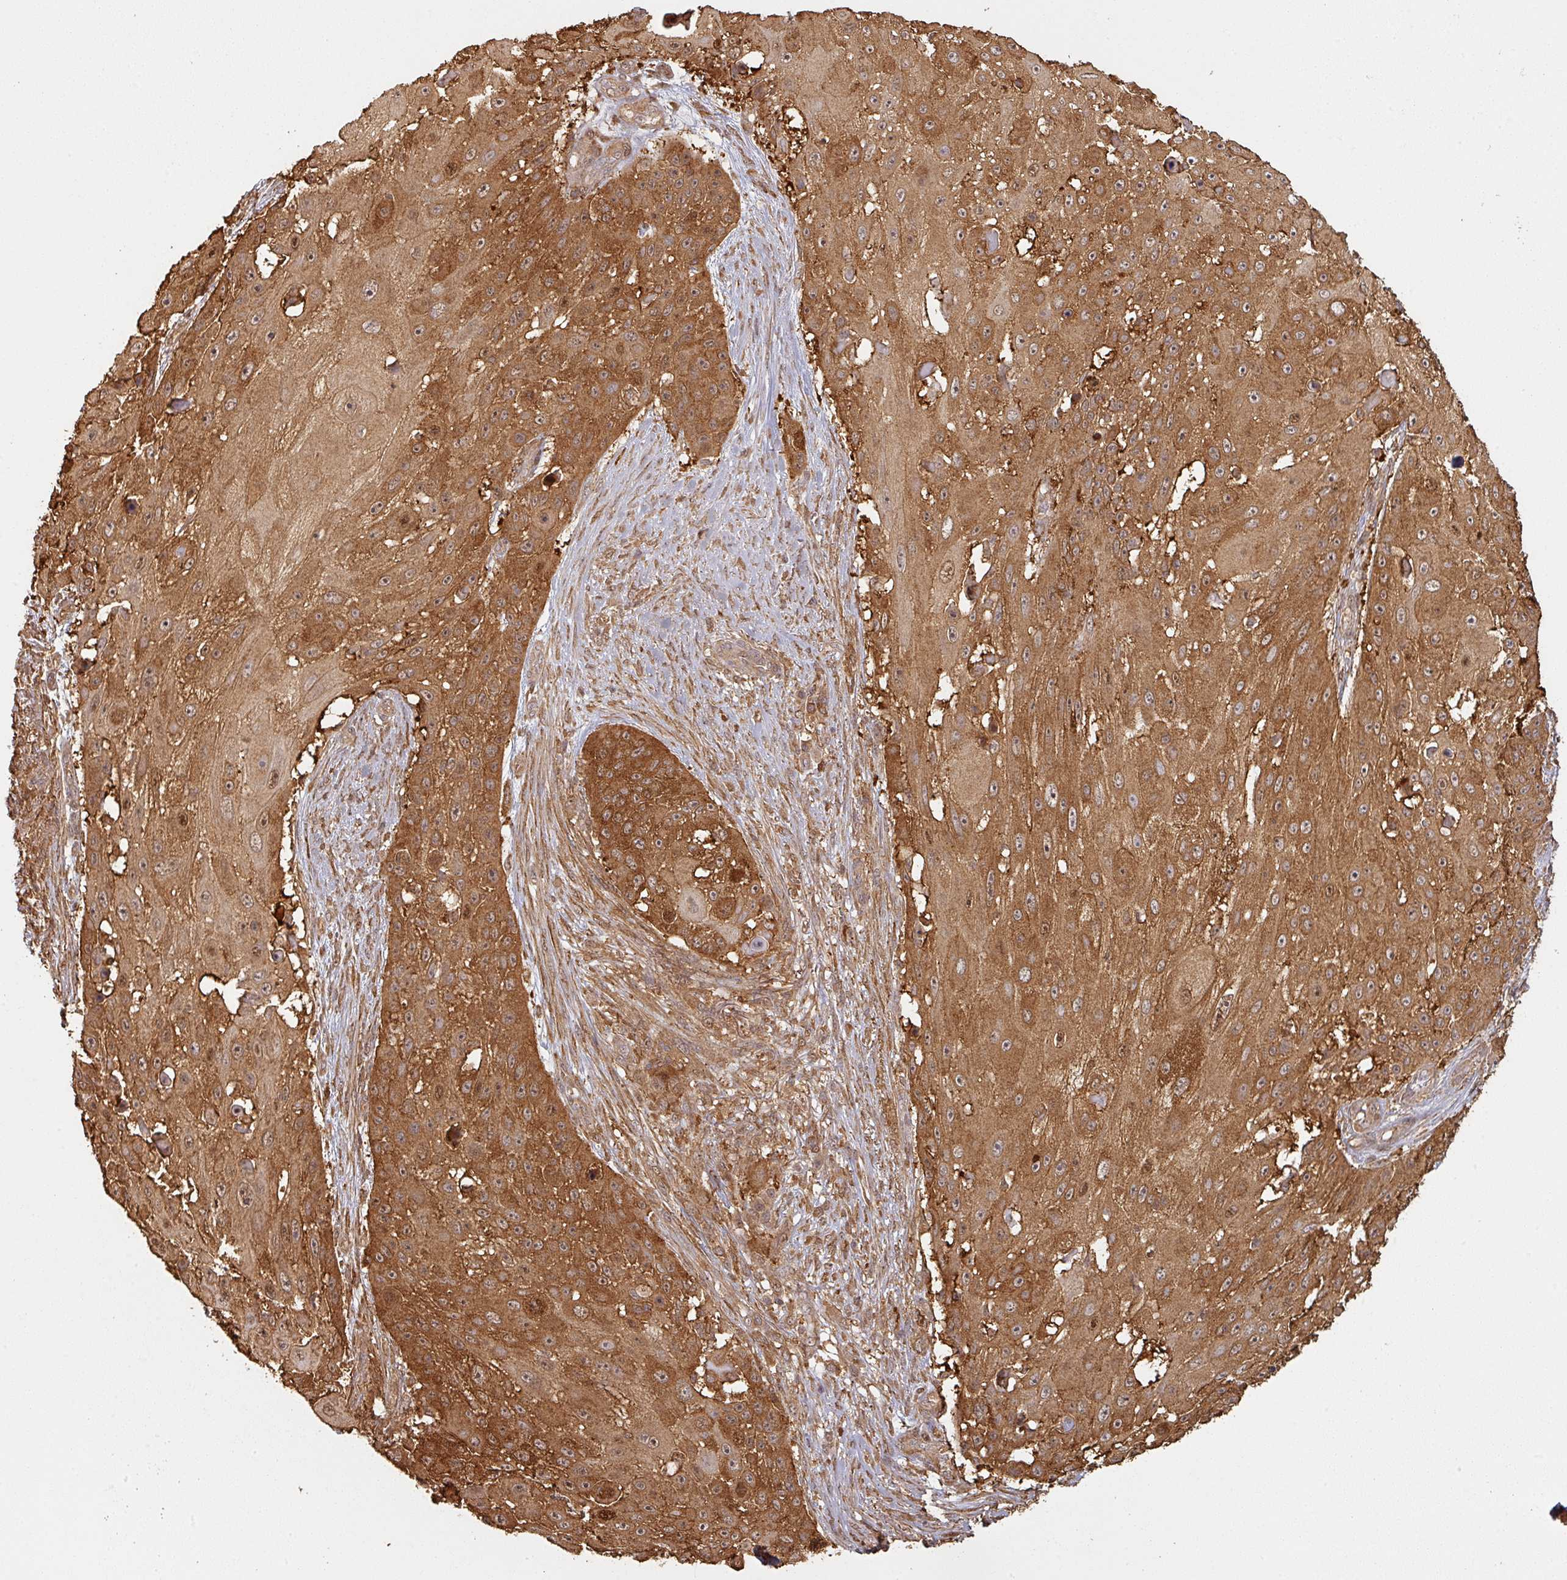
{"staining": {"intensity": "strong", "quantity": ">75%", "location": "cytoplasmic/membranous,nuclear"}, "tissue": "skin cancer", "cell_type": "Tumor cells", "image_type": "cancer", "snomed": [{"axis": "morphology", "description": "Squamous cell carcinoma, NOS"}, {"axis": "topography", "description": "Skin"}], "caption": "Strong cytoplasmic/membranous and nuclear positivity is identified in about >75% of tumor cells in skin cancer (squamous cell carcinoma).", "gene": "ZNF322", "patient": {"sex": "female", "age": 86}}